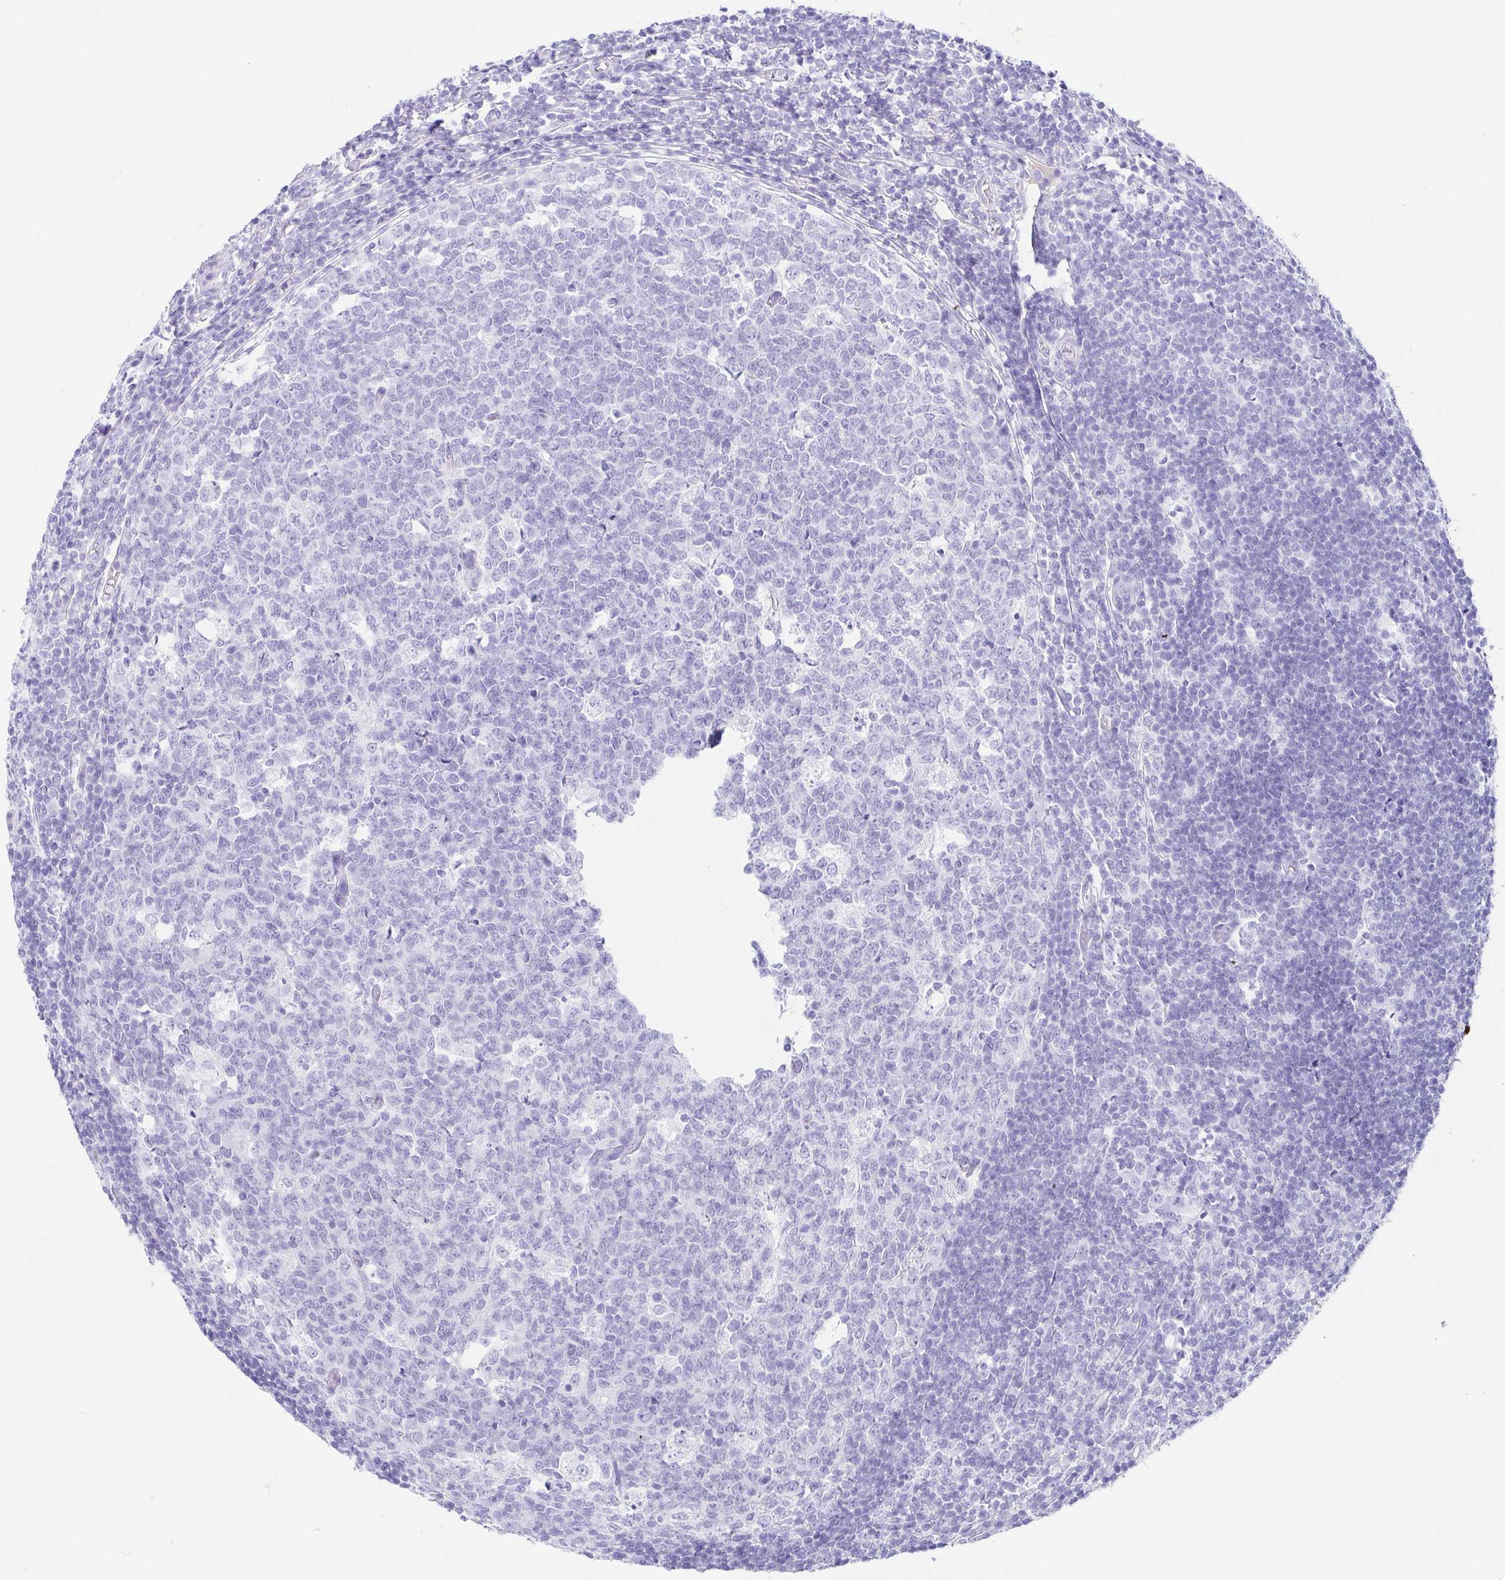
{"staining": {"intensity": "negative", "quantity": "none", "location": "none"}, "tissue": "appendix", "cell_type": "Glandular cells", "image_type": "normal", "snomed": [{"axis": "morphology", "description": "Normal tissue, NOS"}, {"axis": "topography", "description": "Appendix"}], "caption": "This is a image of immunohistochemistry (IHC) staining of normal appendix, which shows no expression in glandular cells.", "gene": "GKN1", "patient": {"sex": "male", "age": 18}}